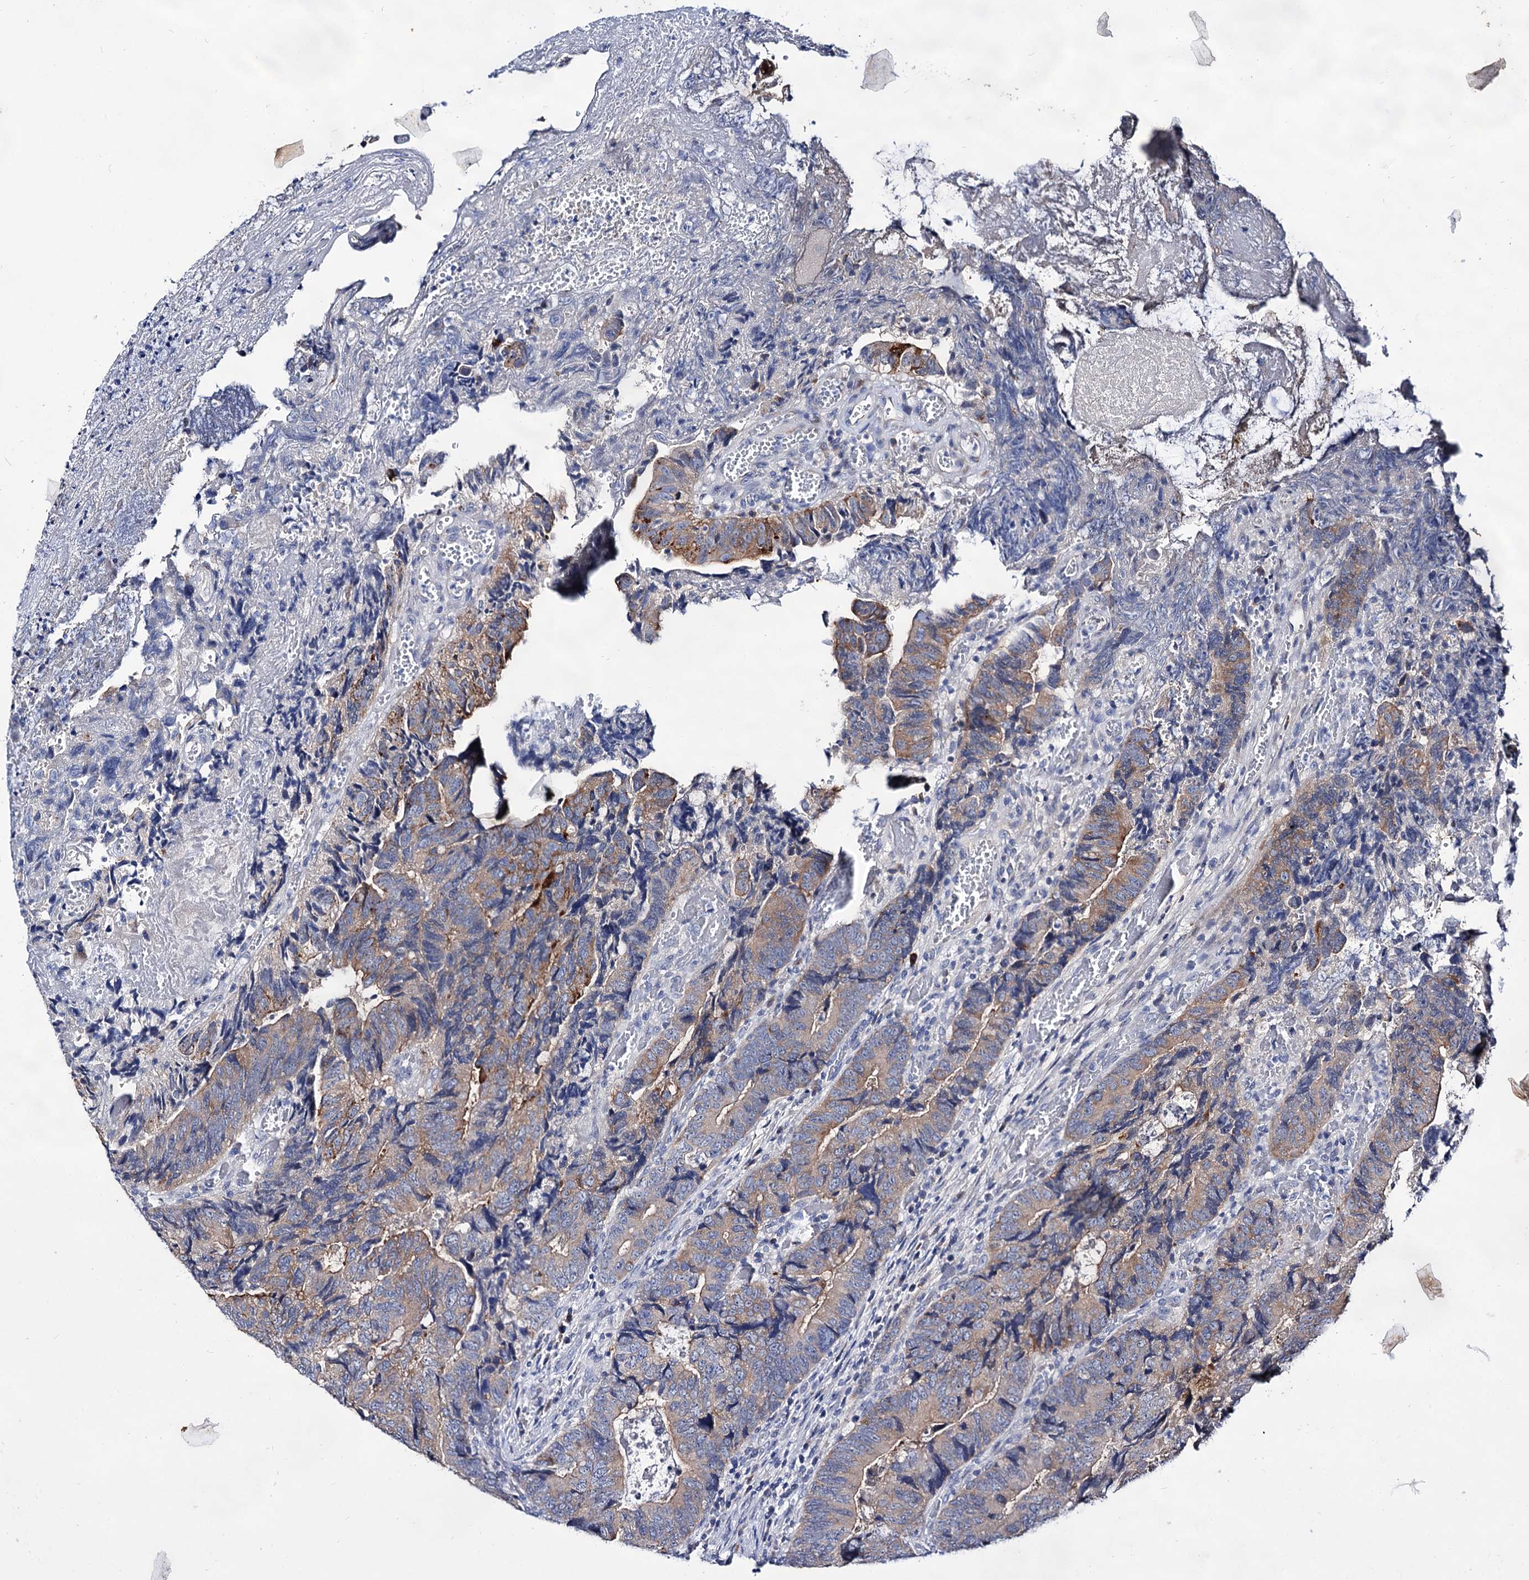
{"staining": {"intensity": "moderate", "quantity": "<25%", "location": "cytoplasmic/membranous"}, "tissue": "colorectal cancer", "cell_type": "Tumor cells", "image_type": "cancer", "snomed": [{"axis": "morphology", "description": "Adenocarcinoma, NOS"}, {"axis": "topography", "description": "Colon"}], "caption": "A high-resolution histopathology image shows immunohistochemistry (IHC) staining of colorectal cancer (adenocarcinoma), which shows moderate cytoplasmic/membranous expression in about <25% of tumor cells.", "gene": "ARFIP2", "patient": {"sex": "female", "age": 67}}